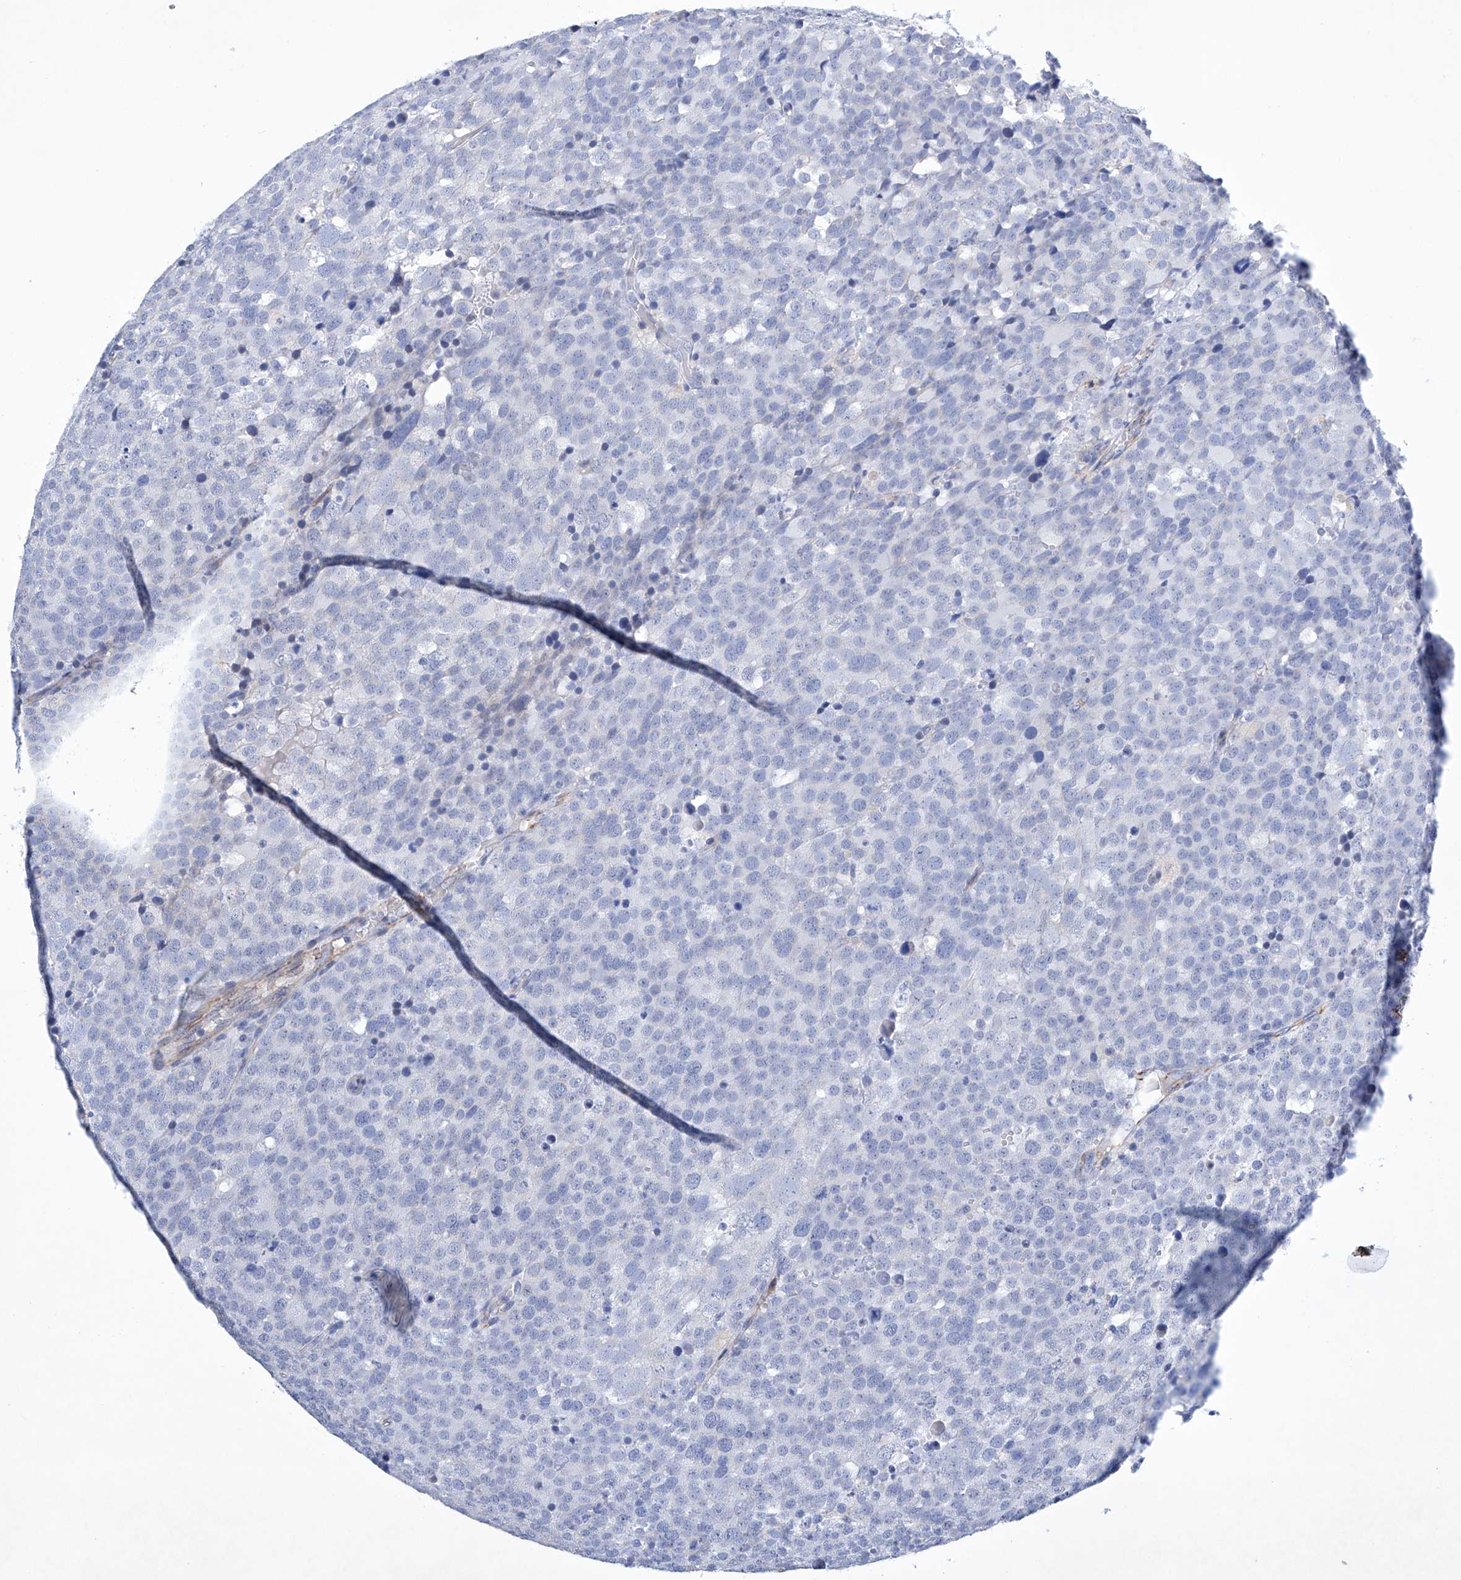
{"staining": {"intensity": "negative", "quantity": "none", "location": "none"}, "tissue": "testis cancer", "cell_type": "Tumor cells", "image_type": "cancer", "snomed": [{"axis": "morphology", "description": "Seminoma, NOS"}, {"axis": "topography", "description": "Testis"}], "caption": "Testis cancer was stained to show a protein in brown. There is no significant positivity in tumor cells.", "gene": "ETV7", "patient": {"sex": "male", "age": 71}}